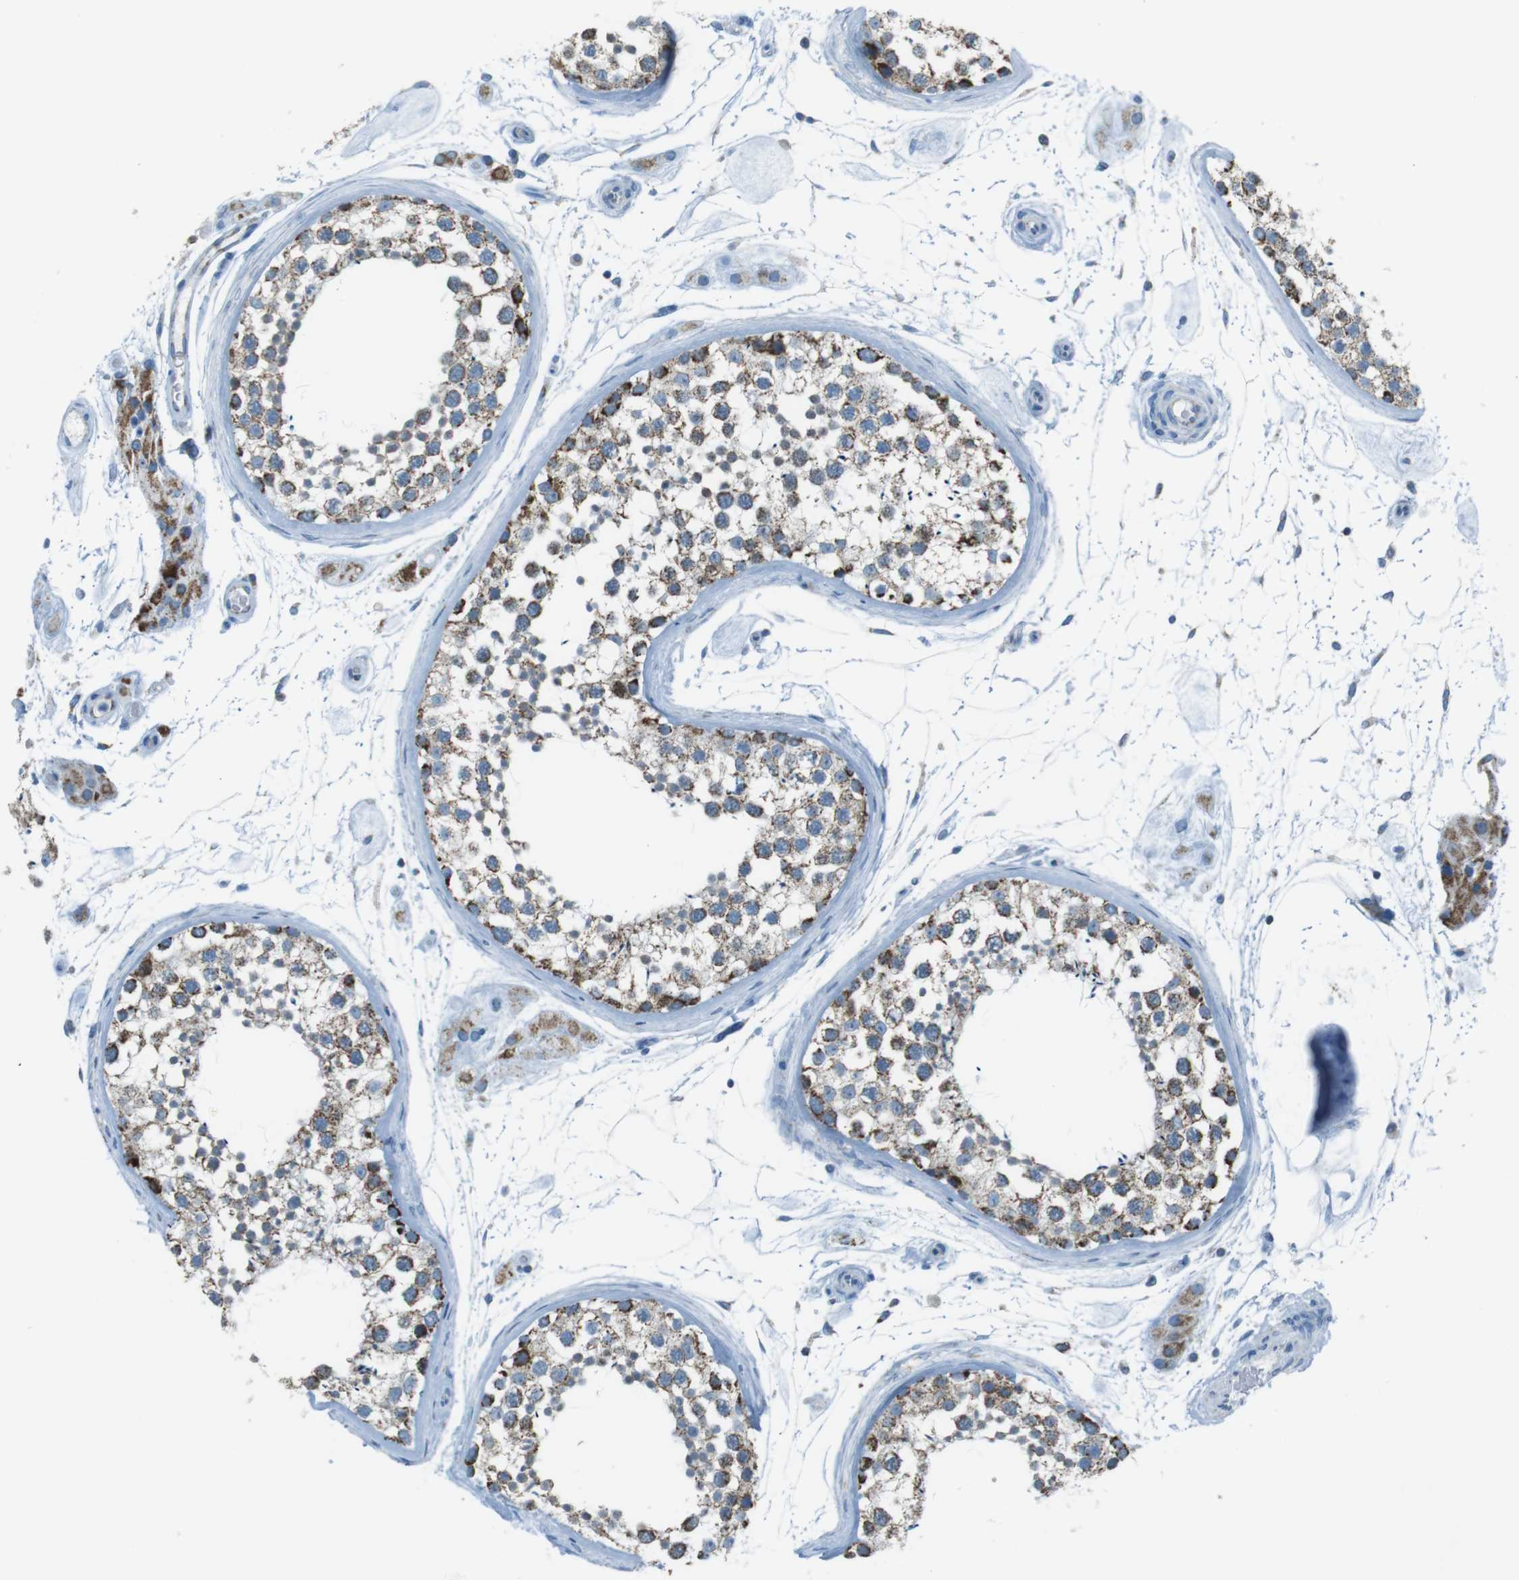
{"staining": {"intensity": "strong", "quantity": "25%-75%", "location": "cytoplasmic/membranous"}, "tissue": "testis", "cell_type": "Cells in seminiferous ducts", "image_type": "normal", "snomed": [{"axis": "morphology", "description": "Normal tissue, NOS"}, {"axis": "topography", "description": "Testis"}], "caption": "Immunohistochemical staining of unremarkable human testis displays high levels of strong cytoplasmic/membranous positivity in about 25%-75% of cells in seminiferous ducts.", "gene": "DNAJA3", "patient": {"sex": "male", "age": 46}}